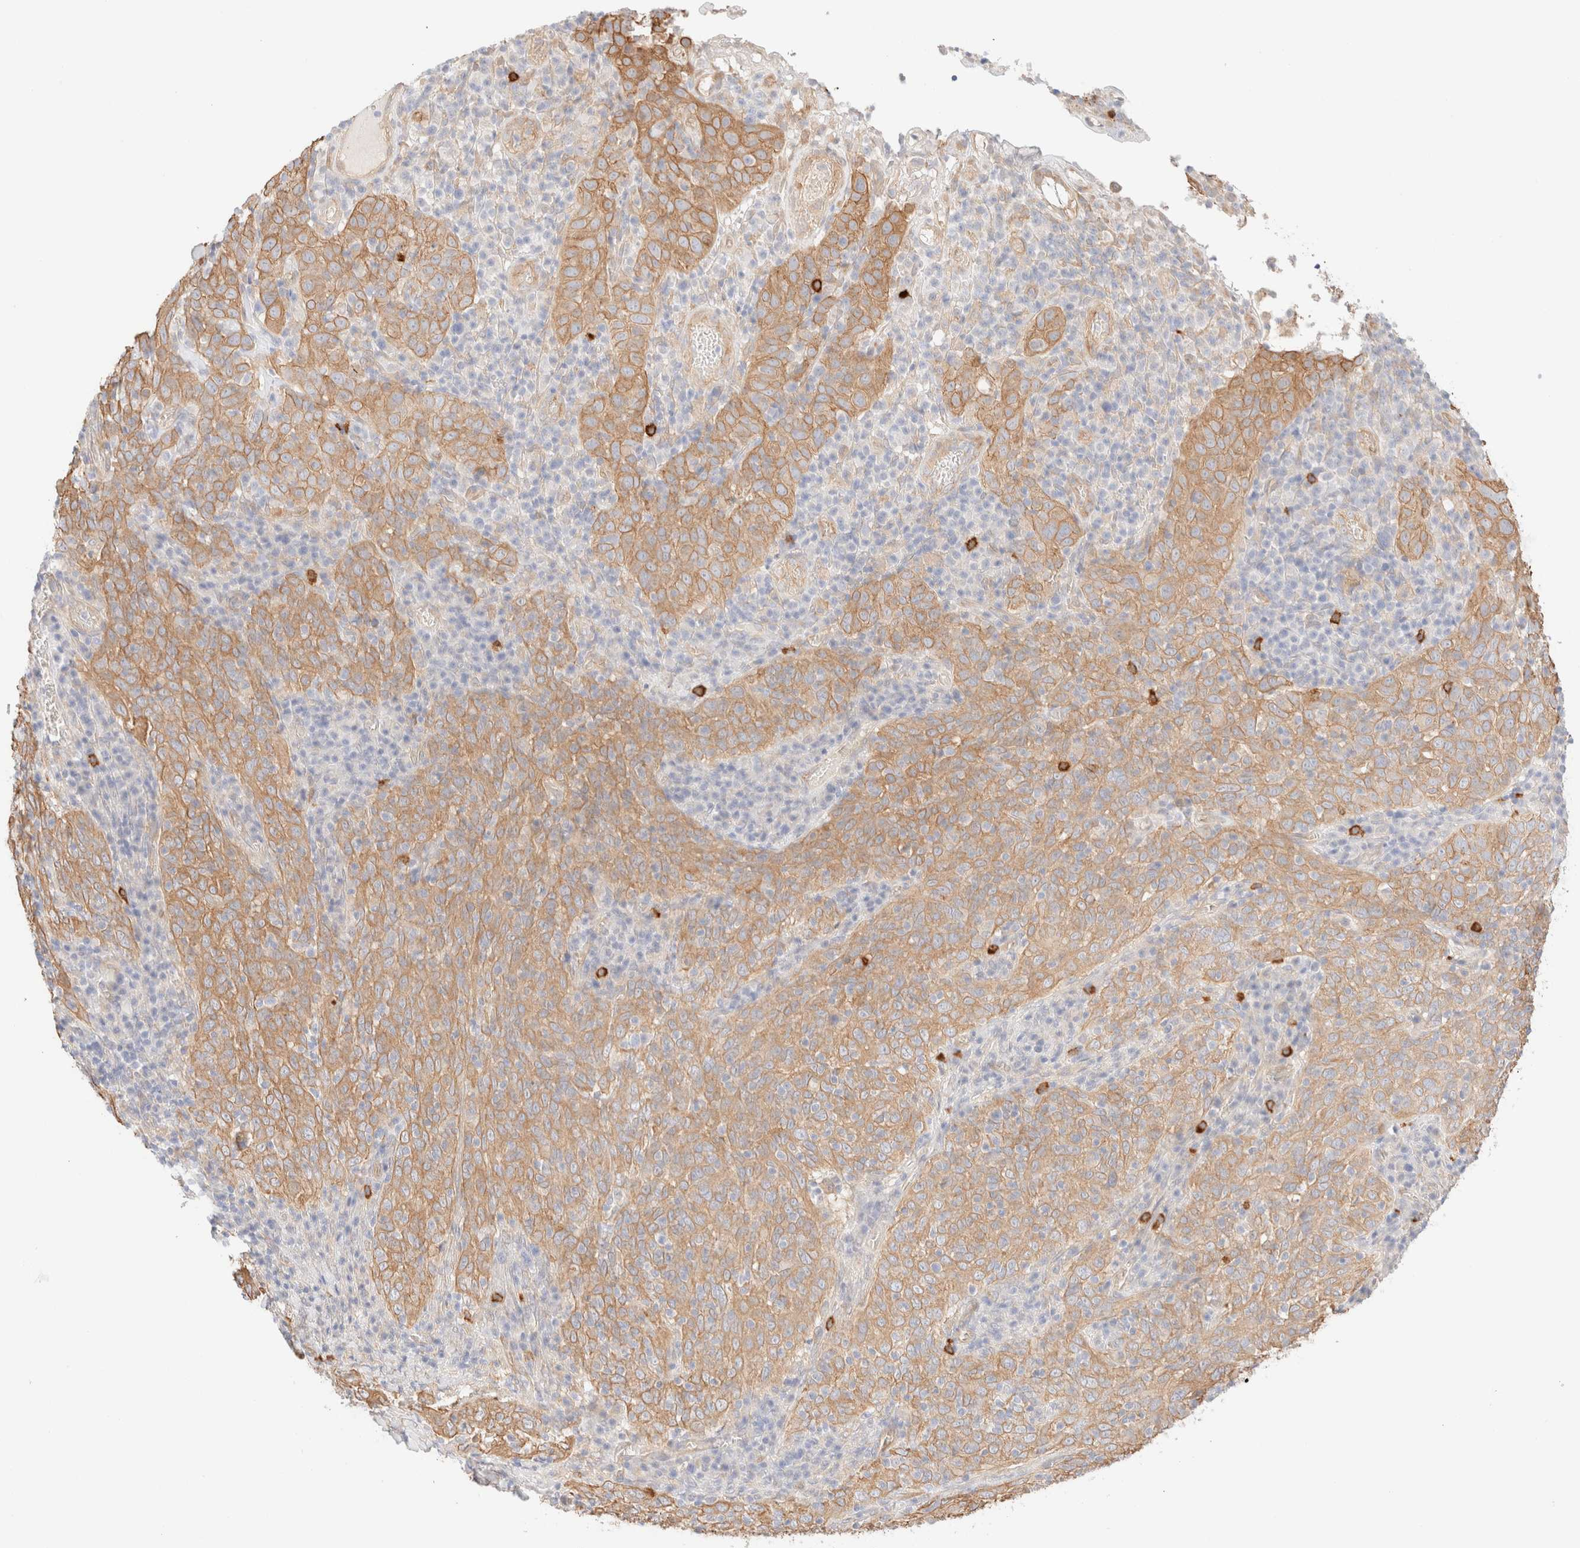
{"staining": {"intensity": "moderate", "quantity": ">75%", "location": "cytoplasmic/membranous"}, "tissue": "cervical cancer", "cell_type": "Tumor cells", "image_type": "cancer", "snomed": [{"axis": "morphology", "description": "Squamous cell carcinoma, NOS"}, {"axis": "topography", "description": "Cervix"}], "caption": "Protein staining by immunohistochemistry (IHC) demonstrates moderate cytoplasmic/membranous staining in about >75% of tumor cells in squamous cell carcinoma (cervical).", "gene": "NIBAN2", "patient": {"sex": "female", "age": 46}}